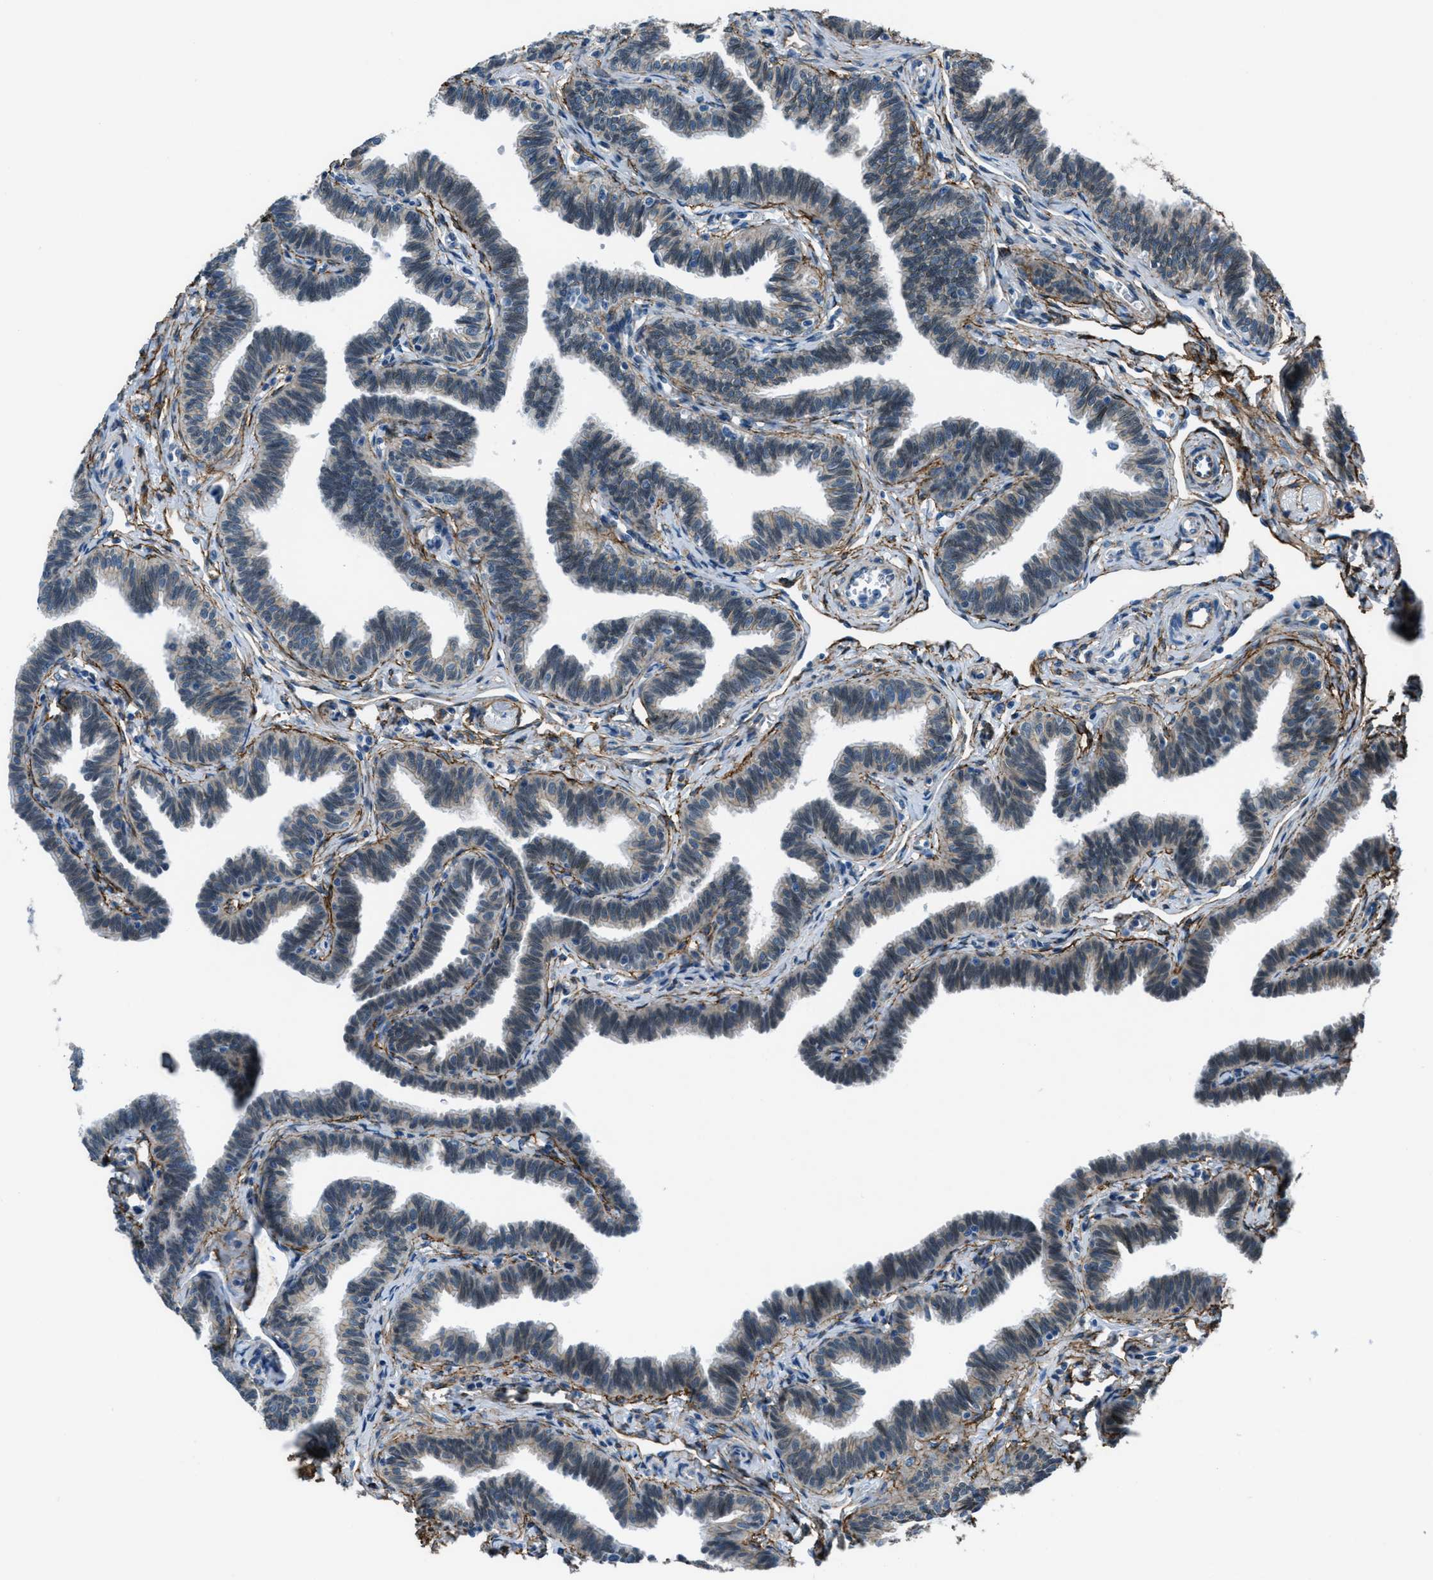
{"staining": {"intensity": "weak", "quantity": "25%-75%", "location": "nuclear"}, "tissue": "fallopian tube", "cell_type": "Glandular cells", "image_type": "normal", "snomed": [{"axis": "morphology", "description": "Normal tissue, NOS"}, {"axis": "topography", "description": "Fallopian tube"}, {"axis": "topography", "description": "Ovary"}], "caption": "Weak nuclear staining is seen in about 25%-75% of glandular cells in unremarkable fallopian tube.", "gene": "FBN1", "patient": {"sex": "female", "age": 23}}